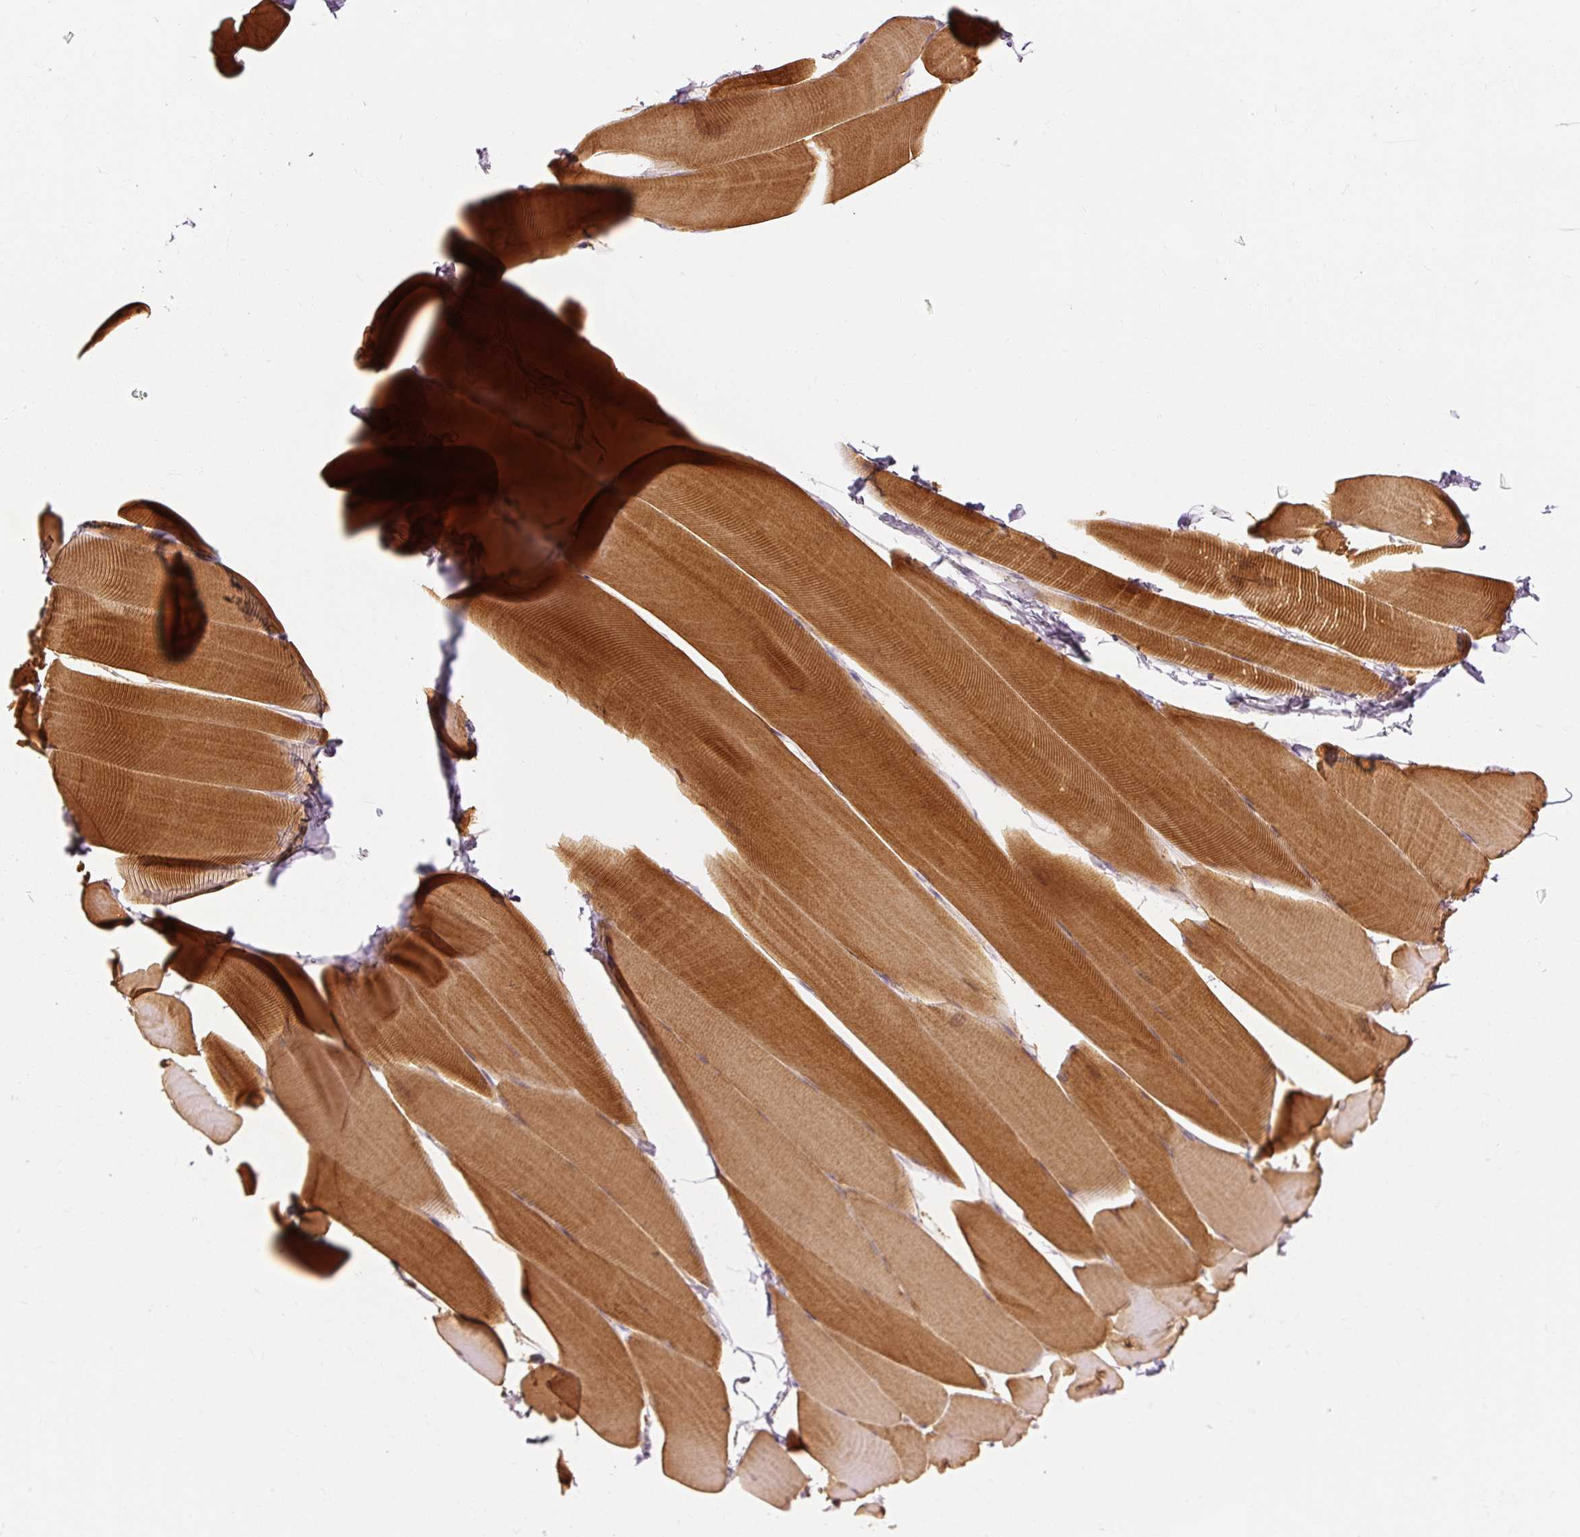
{"staining": {"intensity": "moderate", "quantity": "25%-75%", "location": "cytoplasmic/membranous"}, "tissue": "skeletal muscle", "cell_type": "Myocytes", "image_type": "normal", "snomed": [{"axis": "morphology", "description": "Normal tissue, NOS"}, {"axis": "topography", "description": "Skeletal muscle"}], "caption": "Skeletal muscle stained for a protein exhibits moderate cytoplasmic/membranous positivity in myocytes. The protein of interest is shown in brown color, while the nuclei are stained blue.", "gene": "CAPN3", "patient": {"sex": "male", "age": 25}}